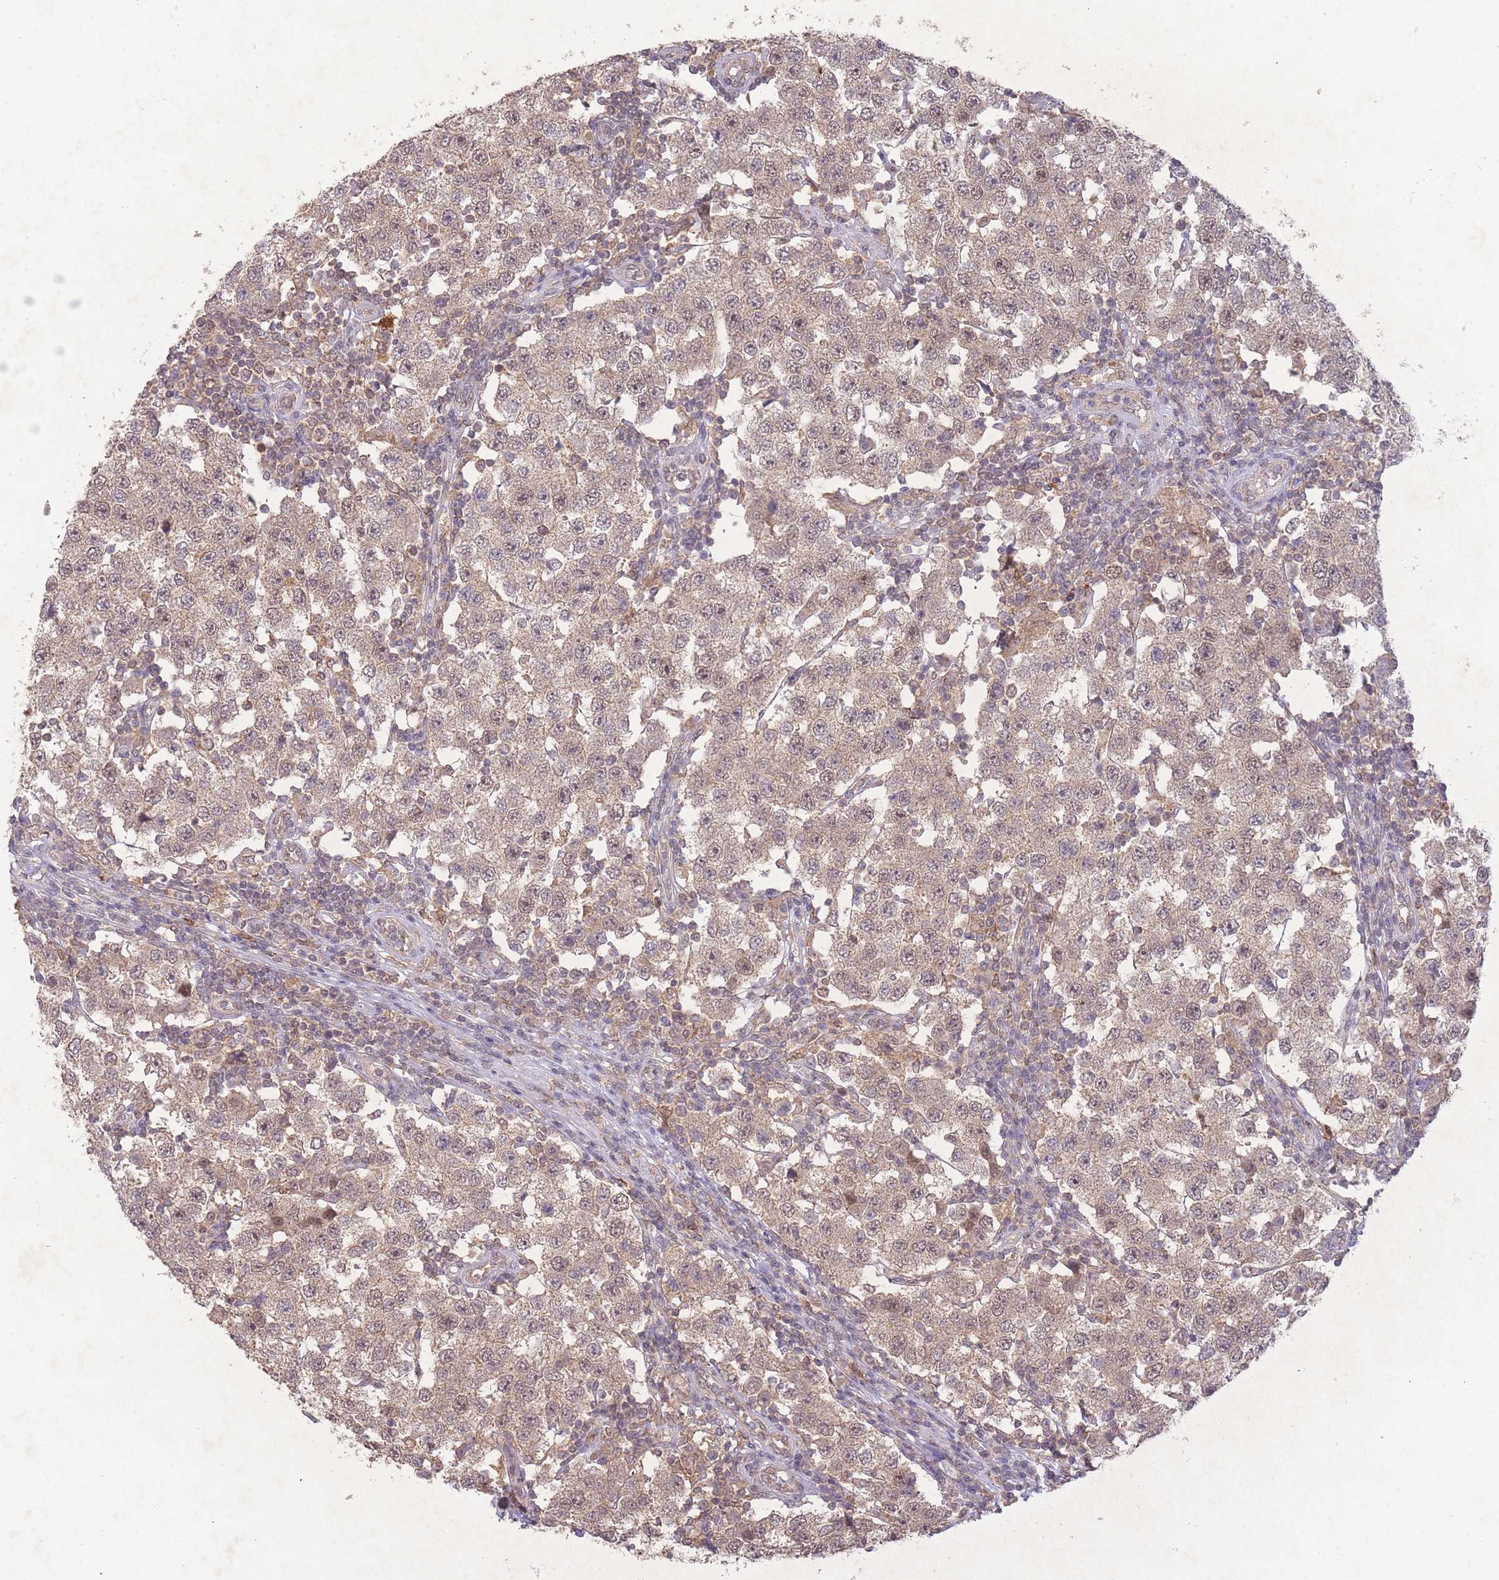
{"staining": {"intensity": "weak", "quantity": ">75%", "location": "cytoplasmic/membranous,nuclear"}, "tissue": "testis cancer", "cell_type": "Tumor cells", "image_type": "cancer", "snomed": [{"axis": "morphology", "description": "Seminoma, NOS"}, {"axis": "topography", "description": "Testis"}], "caption": "Weak cytoplasmic/membranous and nuclear protein staining is present in approximately >75% of tumor cells in testis seminoma.", "gene": "RNF144B", "patient": {"sex": "male", "age": 34}}